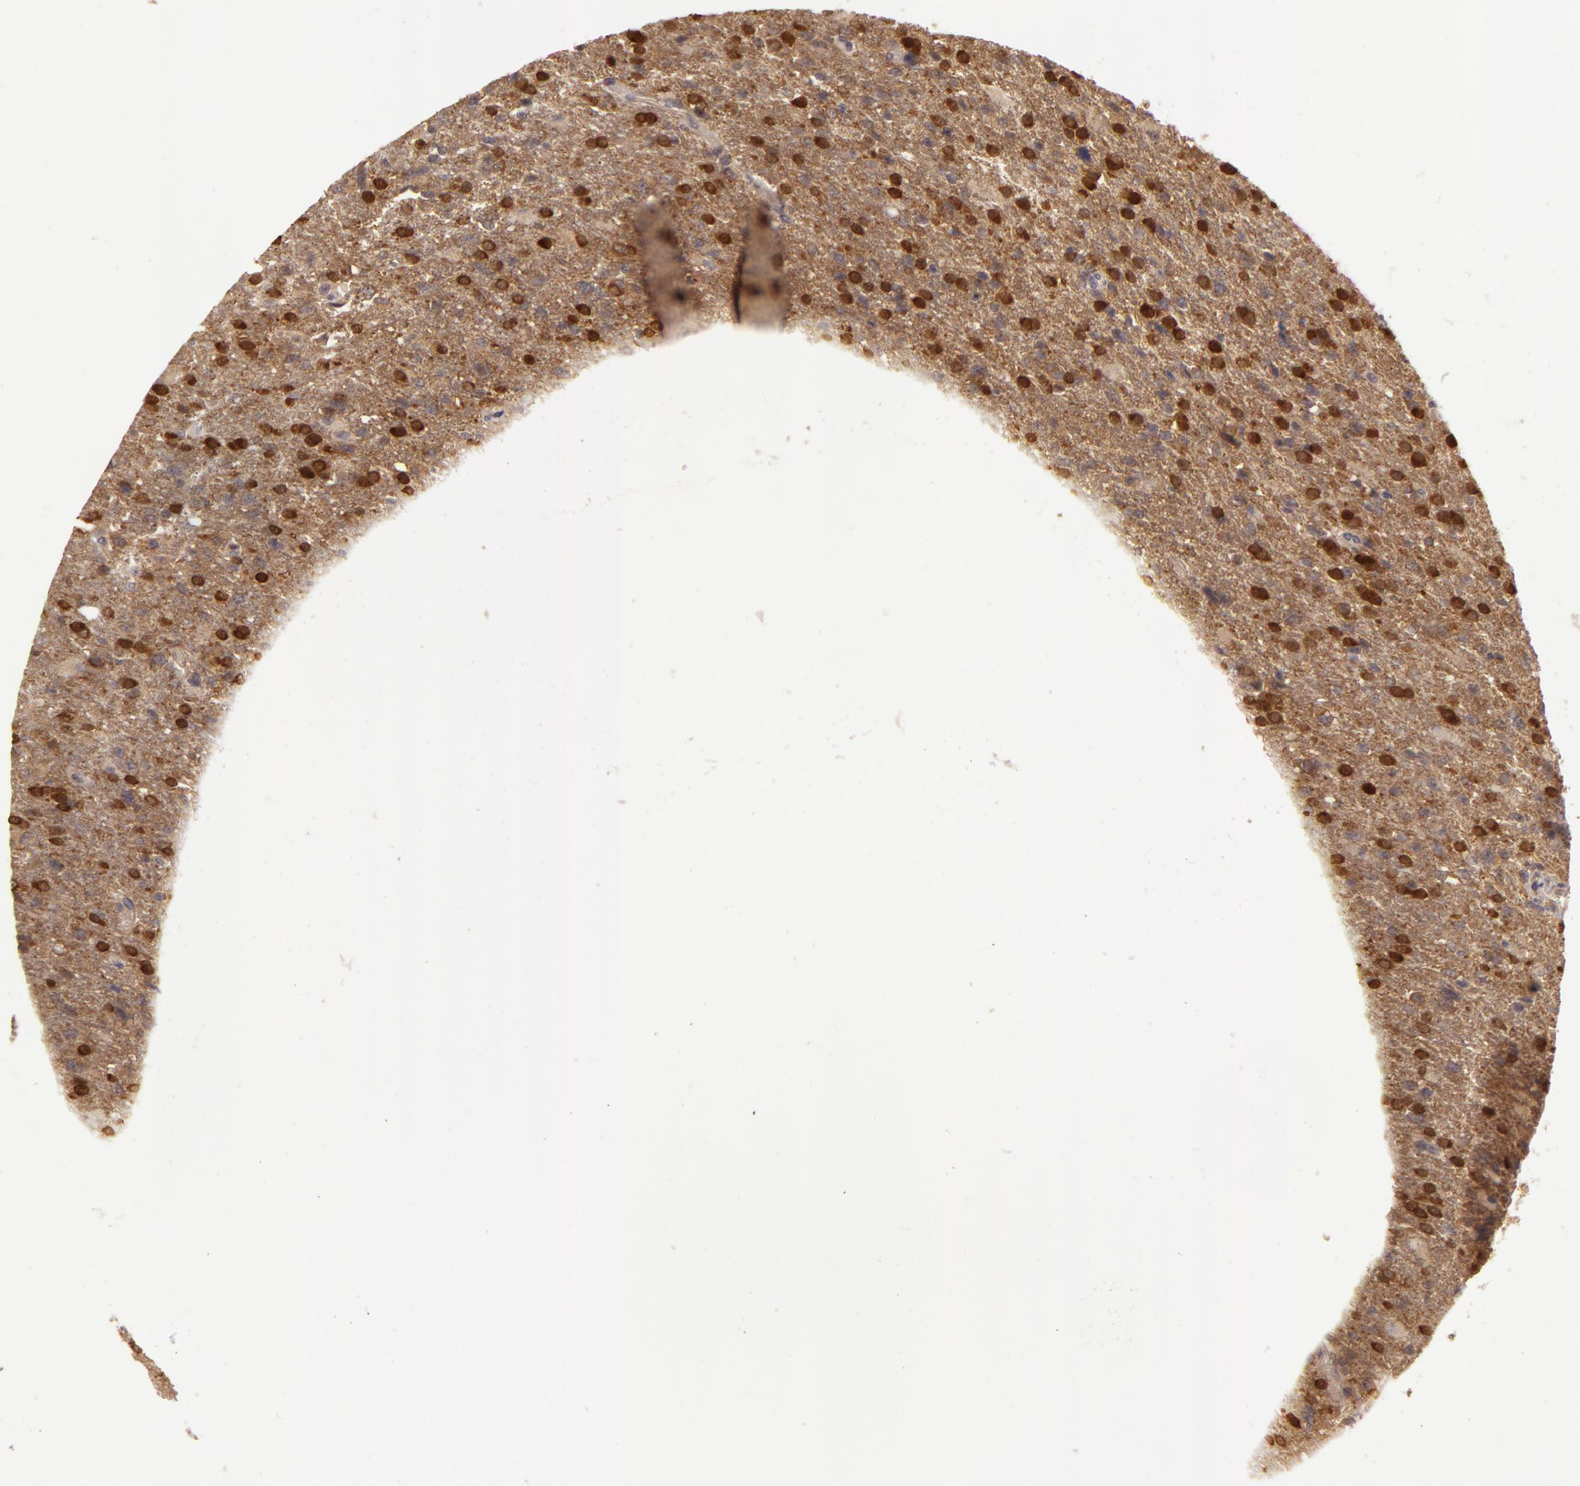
{"staining": {"intensity": "moderate", "quantity": ">75%", "location": "cytoplasmic/membranous"}, "tissue": "glioma", "cell_type": "Tumor cells", "image_type": "cancer", "snomed": [{"axis": "morphology", "description": "Glioma, malignant, High grade"}, {"axis": "topography", "description": "Brain"}], "caption": "Immunohistochemistry (IHC) micrograph of high-grade glioma (malignant) stained for a protein (brown), which exhibits medium levels of moderate cytoplasmic/membranous staining in approximately >75% of tumor cells.", "gene": "PPP1R3F", "patient": {"sex": "male", "age": 68}}